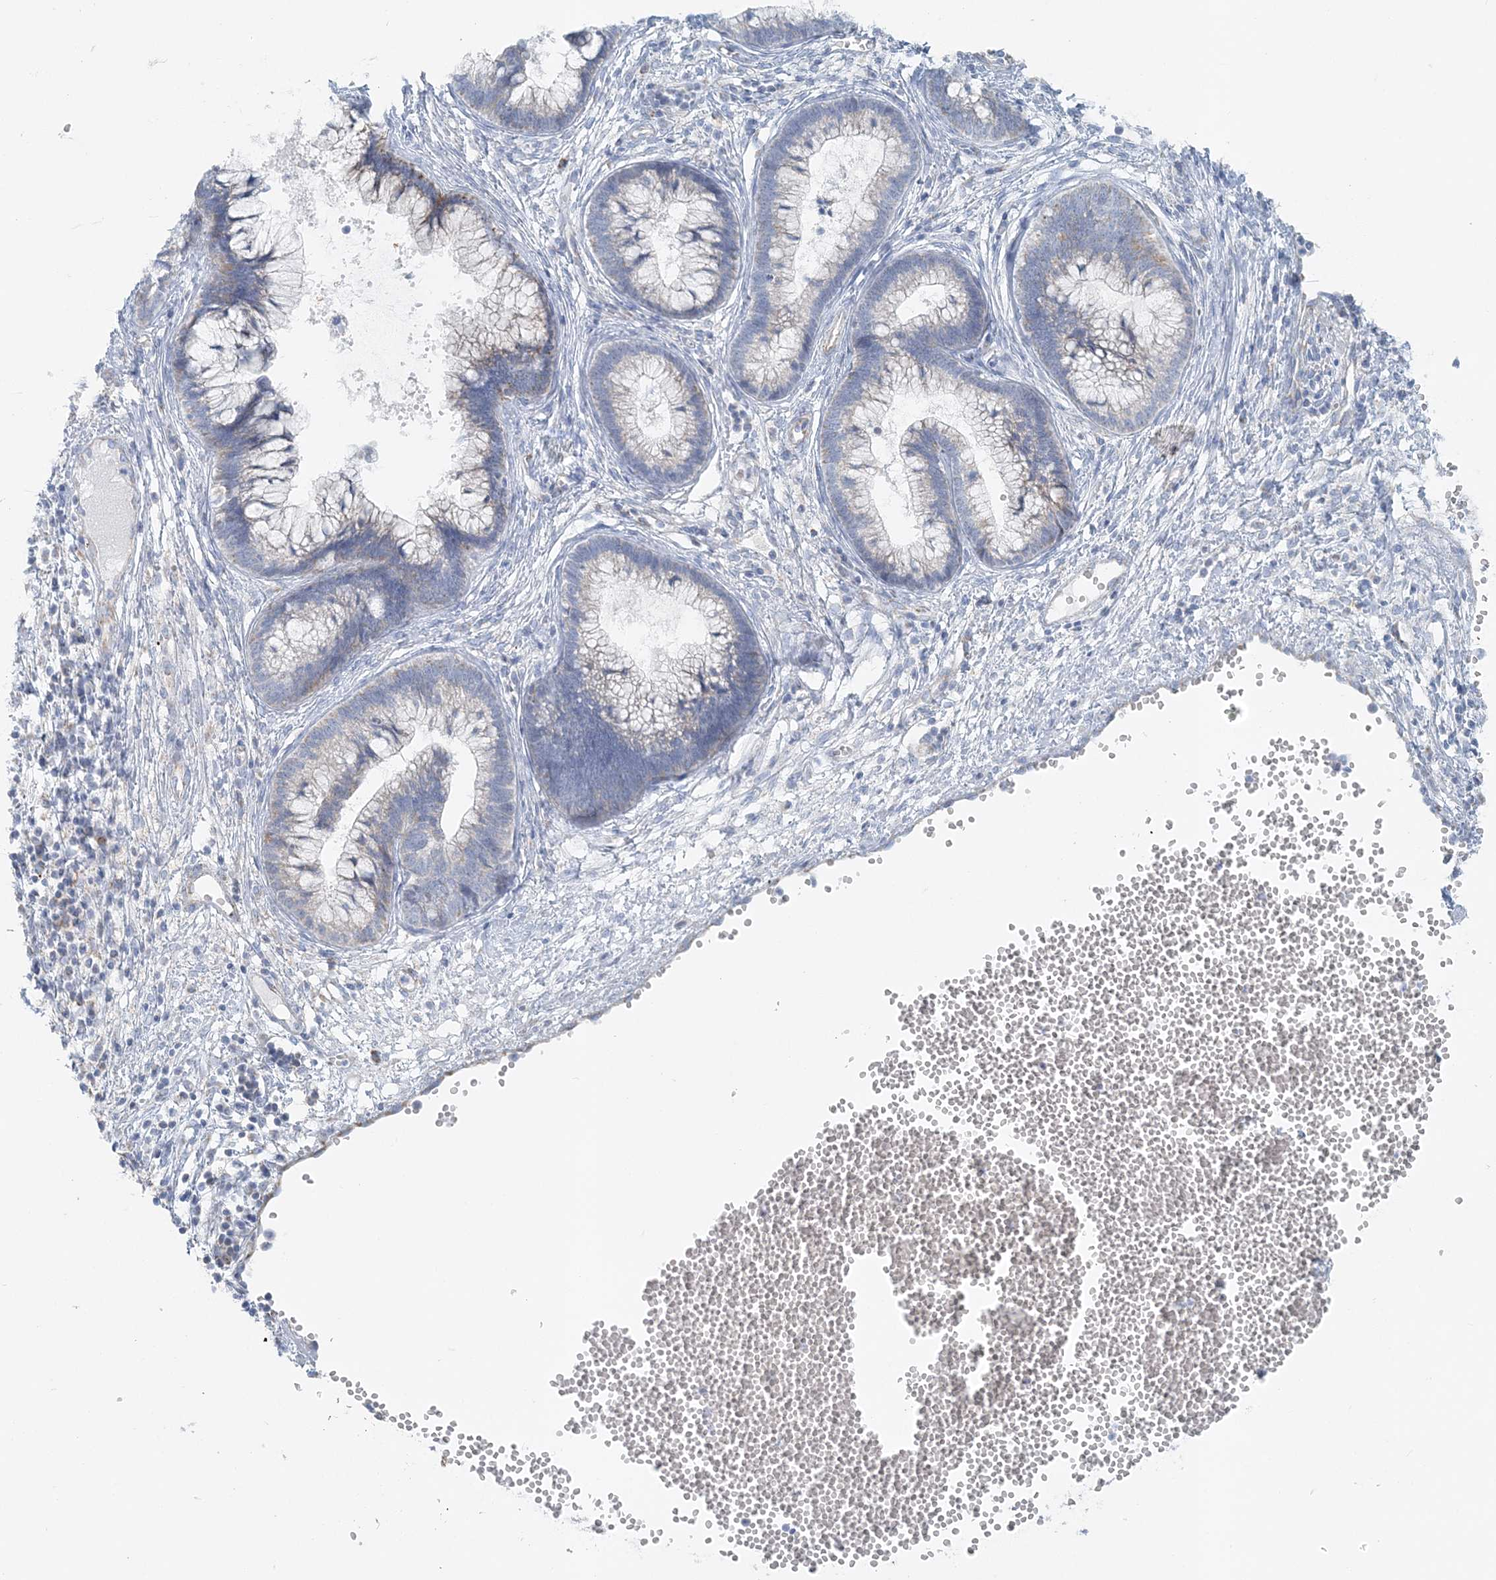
{"staining": {"intensity": "weak", "quantity": "<25%", "location": "cytoplasmic/membranous"}, "tissue": "cervical cancer", "cell_type": "Tumor cells", "image_type": "cancer", "snomed": [{"axis": "morphology", "description": "Adenocarcinoma, NOS"}, {"axis": "topography", "description": "Cervix"}], "caption": "Cervical adenocarcinoma was stained to show a protein in brown. There is no significant positivity in tumor cells.", "gene": "PCCB", "patient": {"sex": "female", "age": 44}}